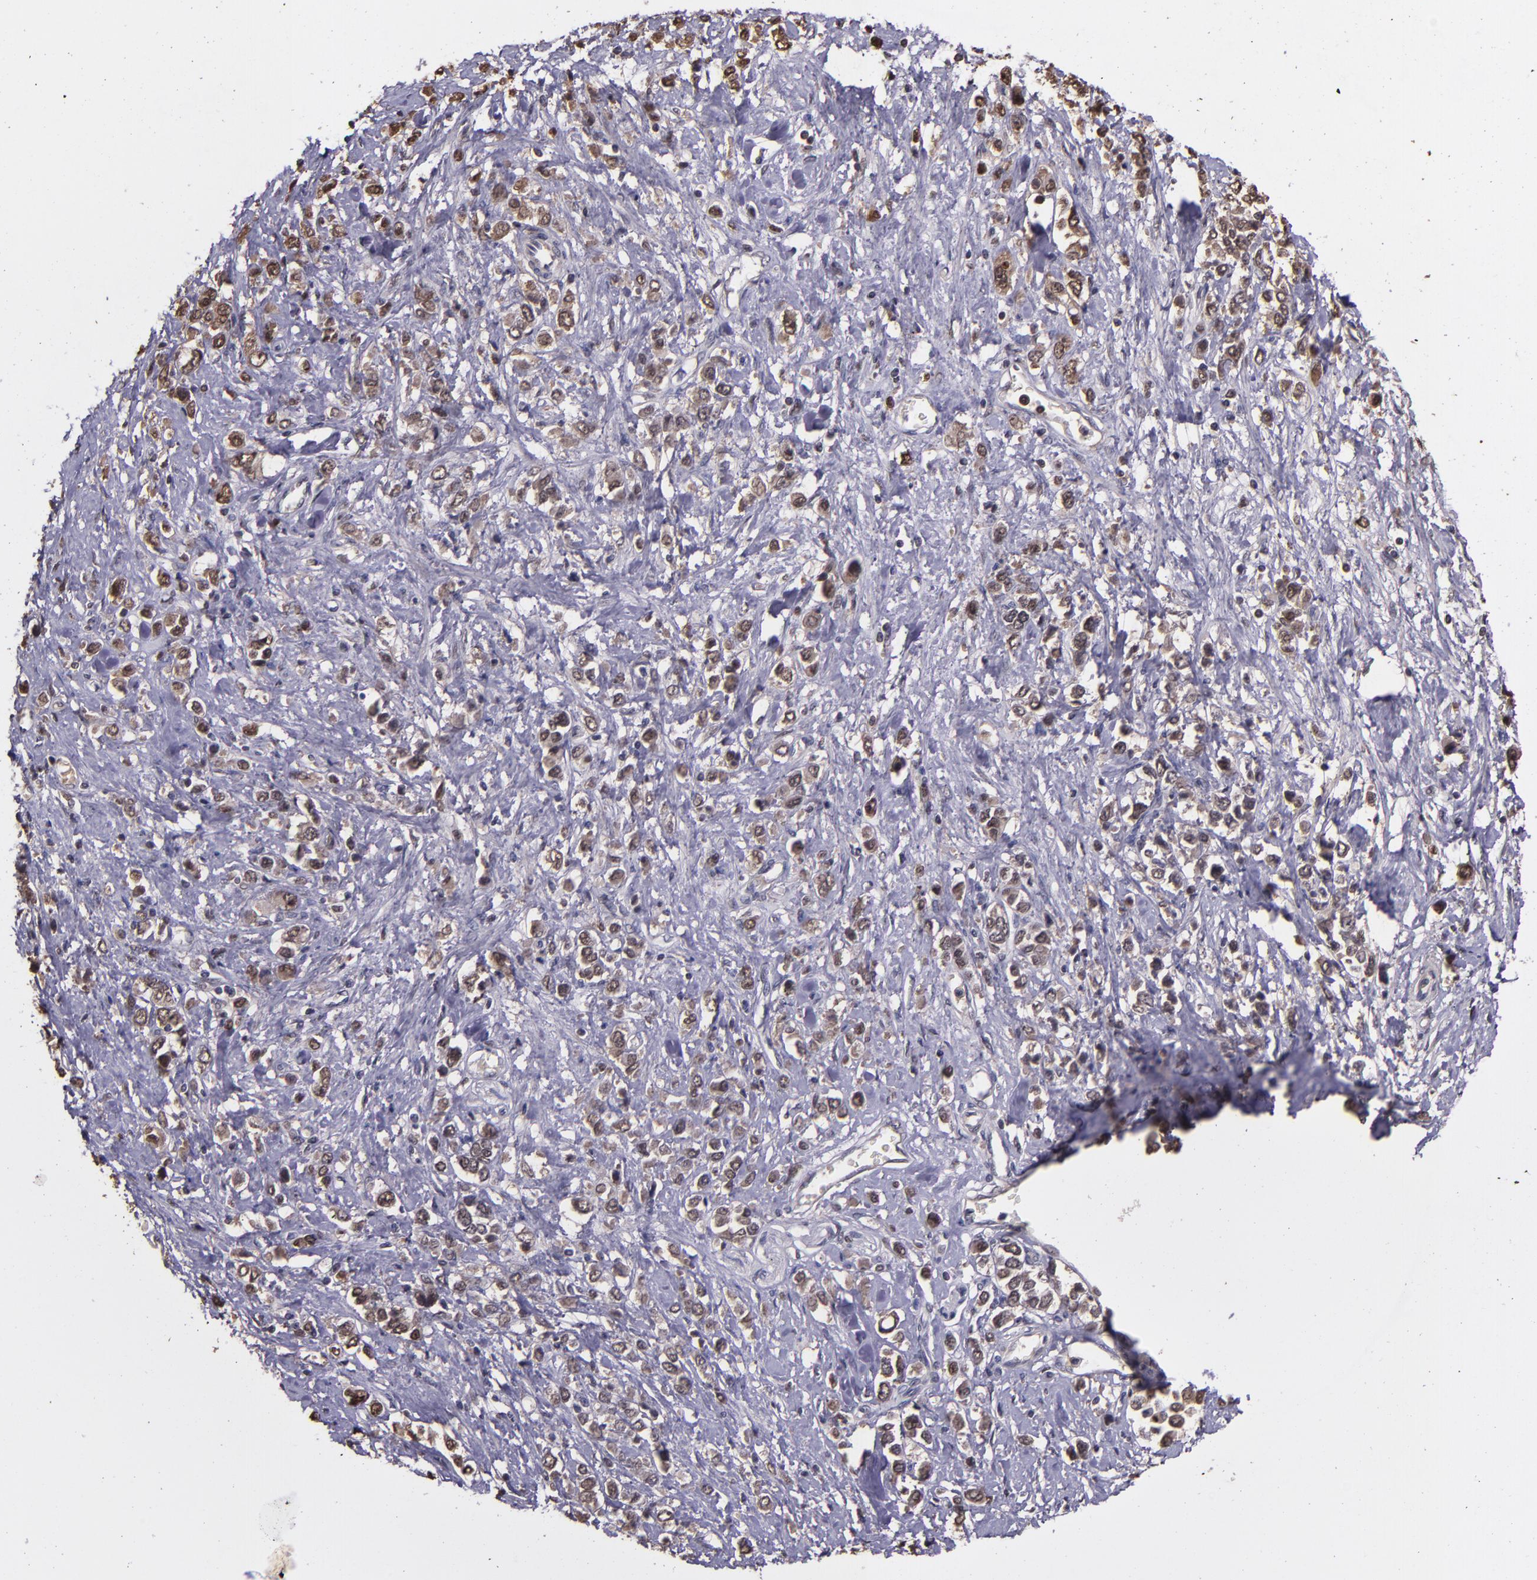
{"staining": {"intensity": "moderate", "quantity": "25%-75%", "location": "cytoplasmic/membranous,nuclear"}, "tissue": "stomach cancer", "cell_type": "Tumor cells", "image_type": "cancer", "snomed": [{"axis": "morphology", "description": "Adenocarcinoma, NOS"}, {"axis": "topography", "description": "Stomach, upper"}], "caption": "Approximately 25%-75% of tumor cells in human stomach cancer (adenocarcinoma) reveal moderate cytoplasmic/membranous and nuclear protein expression as visualized by brown immunohistochemical staining.", "gene": "SERPINF2", "patient": {"sex": "male", "age": 76}}